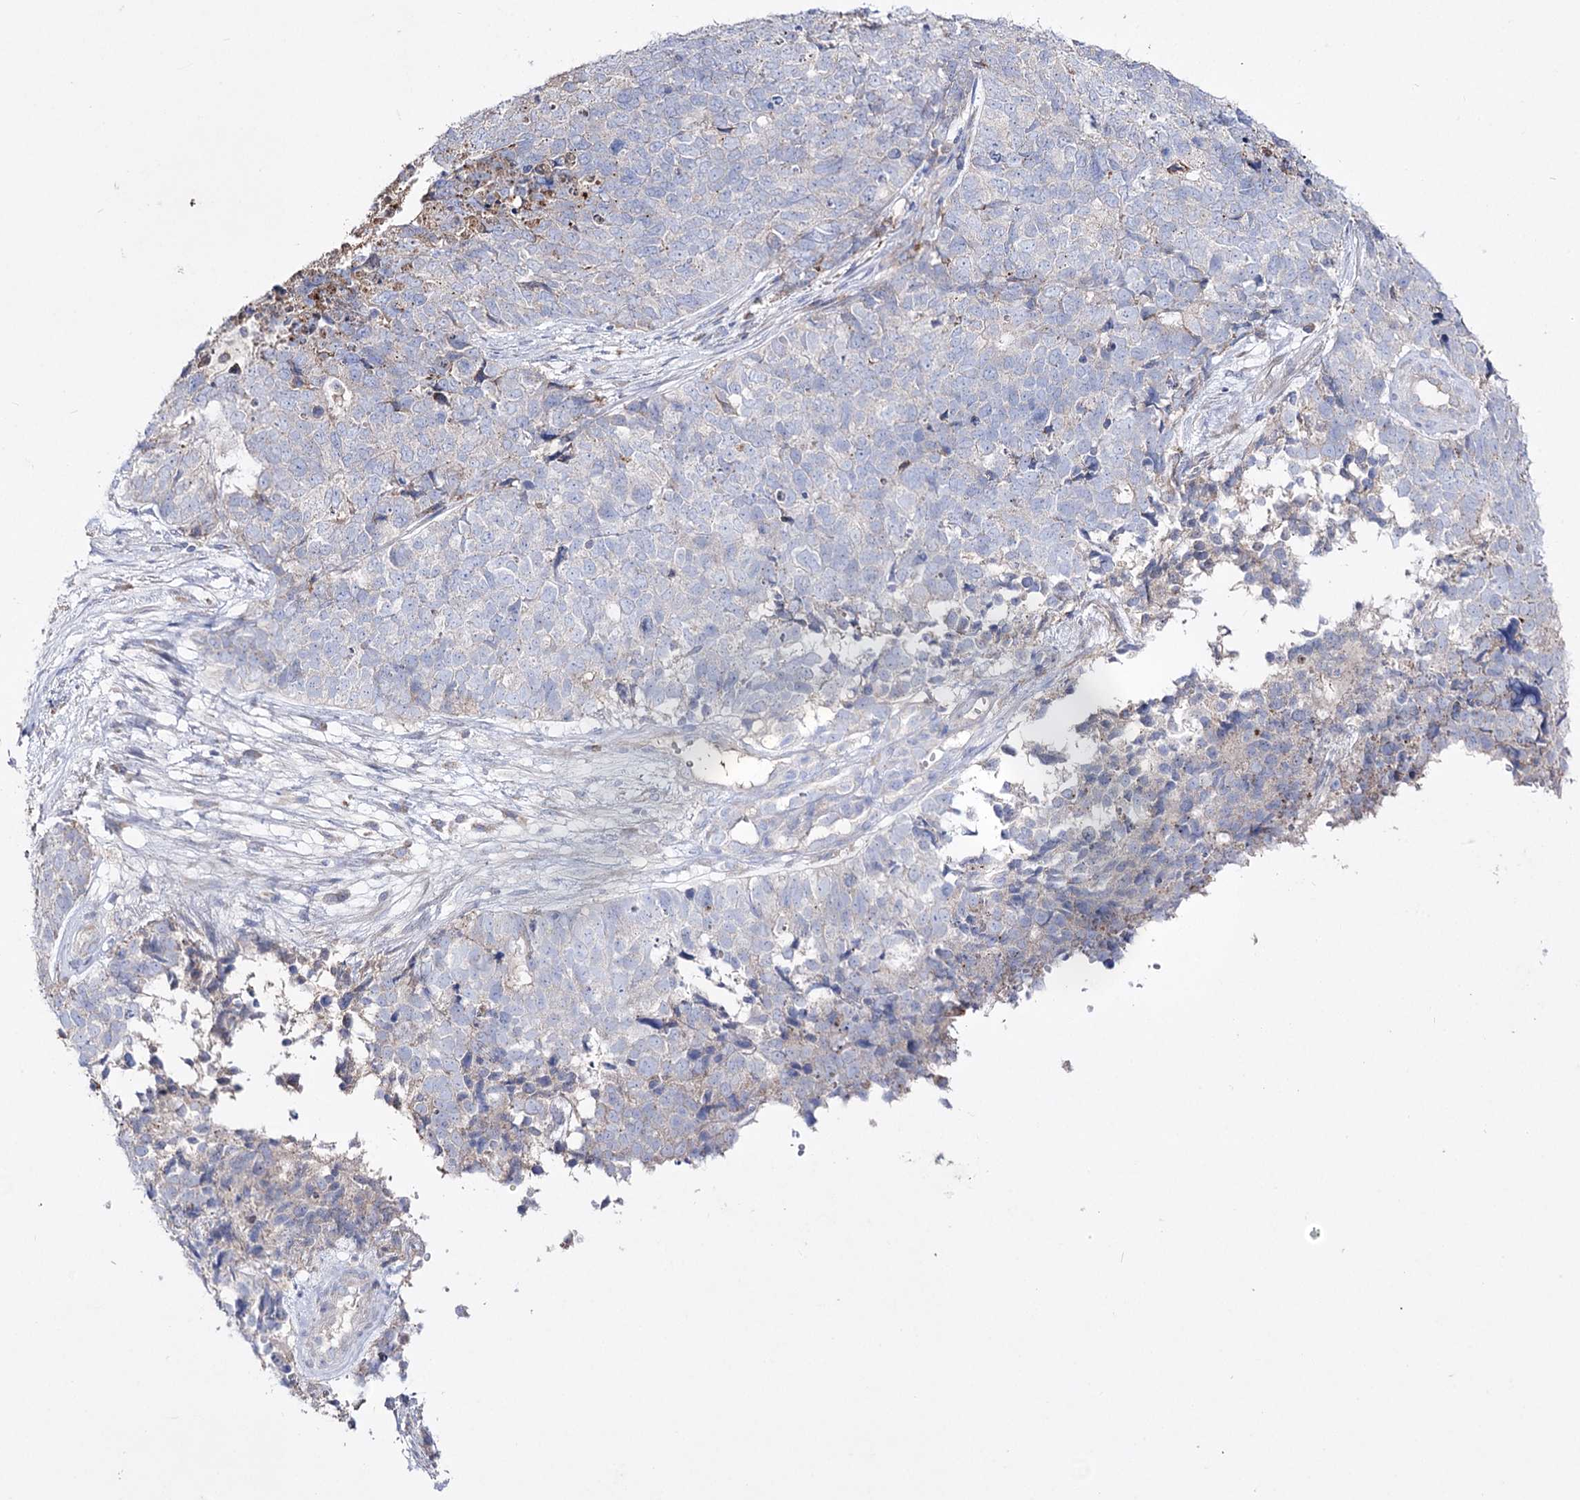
{"staining": {"intensity": "negative", "quantity": "none", "location": "none"}, "tissue": "cervical cancer", "cell_type": "Tumor cells", "image_type": "cancer", "snomed": [{"axis": "morphology", "description": "Squamous cell carcinoma, NOS"}, {"axis": "topography", "description": "Cervix"}], "caption": "This is an immunohistochemistry micrograph of human cervical cancer (squamous cell carcinoma). There is no expression in tumor cells.", "gene": "NAGLU", "patient": {"sex": "female", "age": 63}}